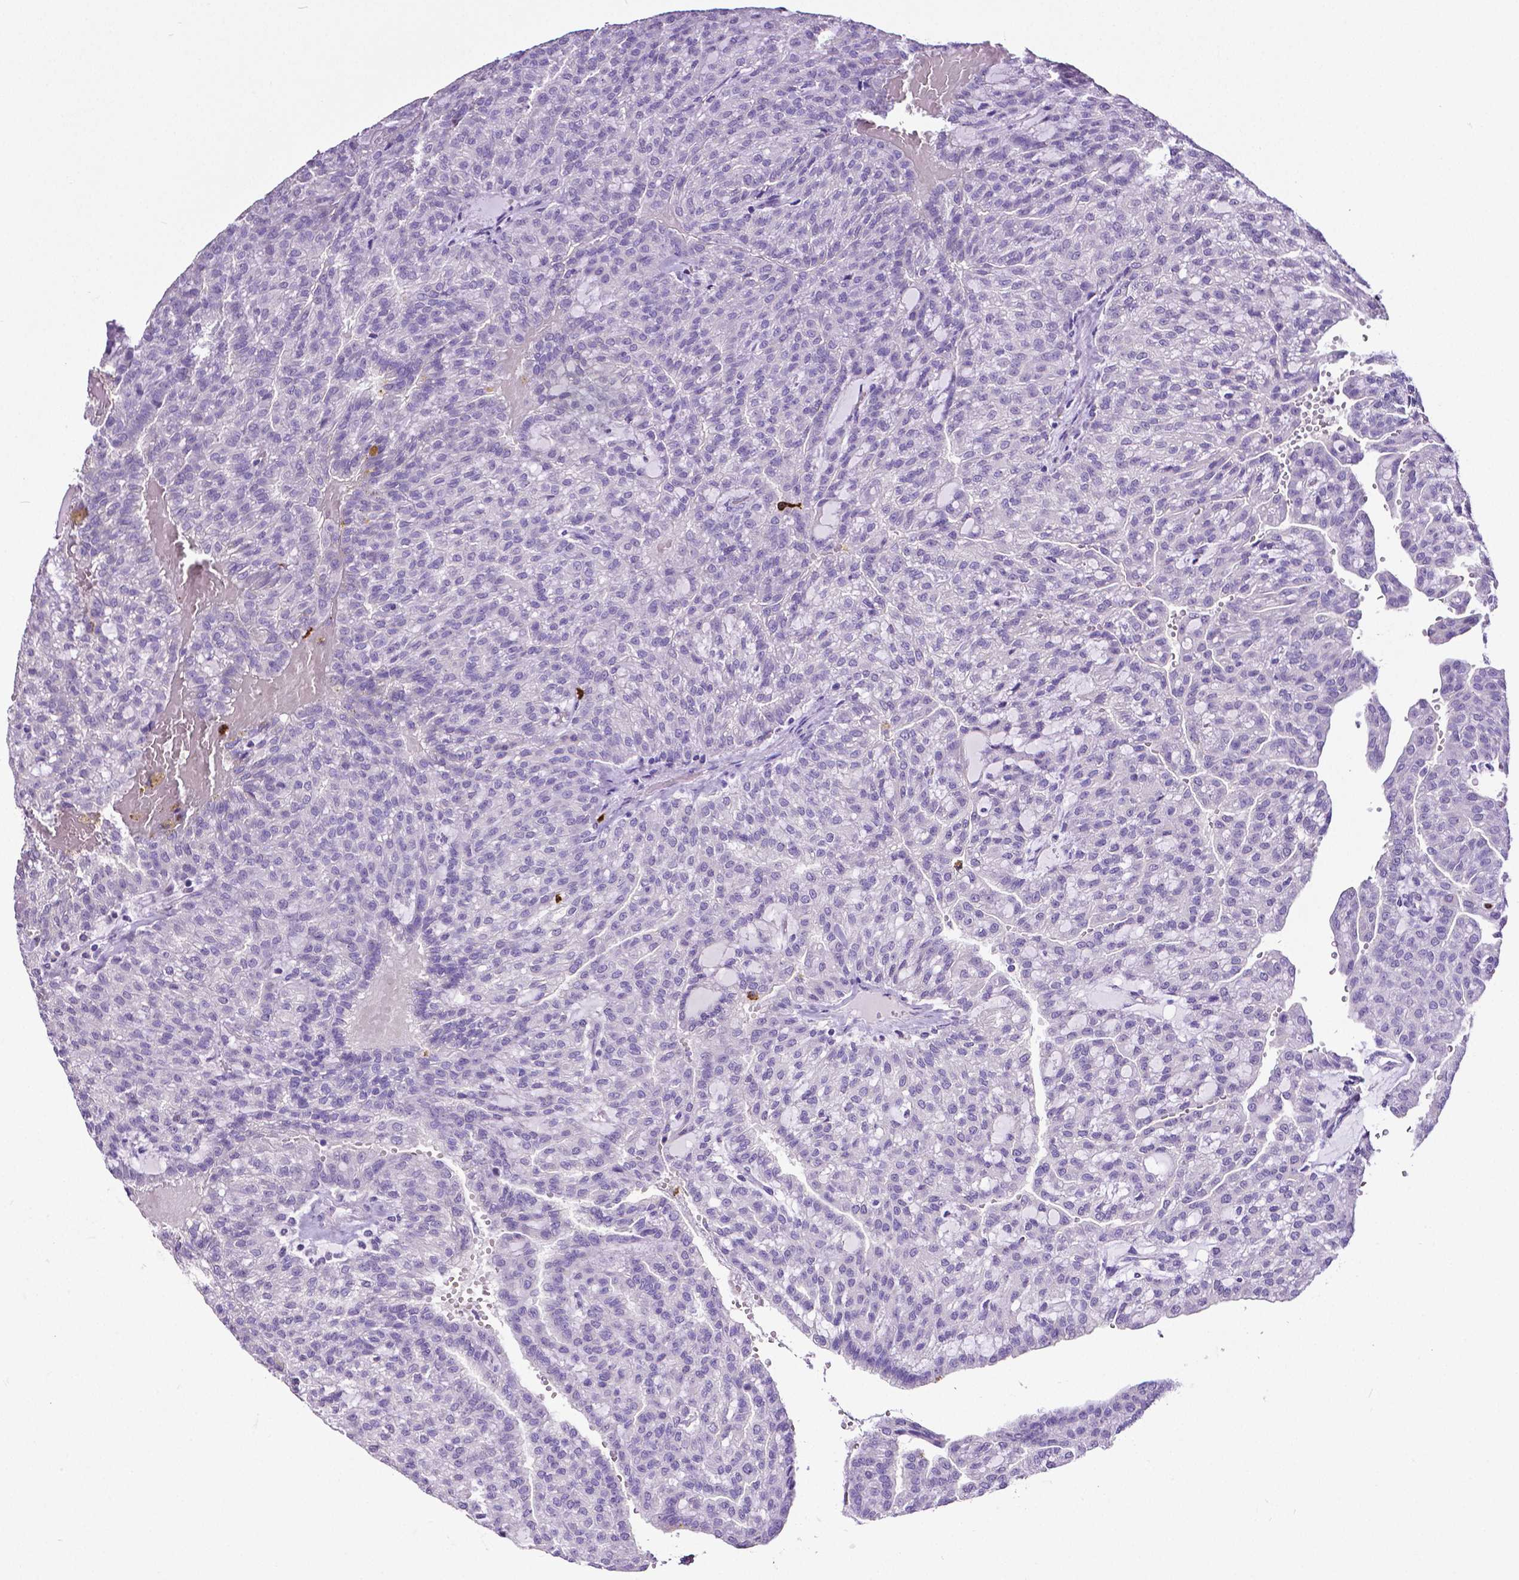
{"staining": {"intensity": "negative", "quantity": "none", "location": "none"}, "tissue": "renal cancer", "cell_type": "Tumor cells", "image_type": "cancer", "snomed": [{"axis": "morphology", "description": "Adenocarcinoma, NOS"}, {"axis": "topography", "description": "Kidney"}], "caption": "This is a micrograph of immunohistochemistry staining of adenocarcinoma (renal), which shows no staining in tumor cells. (DAB (3,3'-diaminobenzidine) IHC visualized using brightfield microscopy, high magnification).", "gene": "MMP9", "patient": {"sex": "male", "age": 63}}